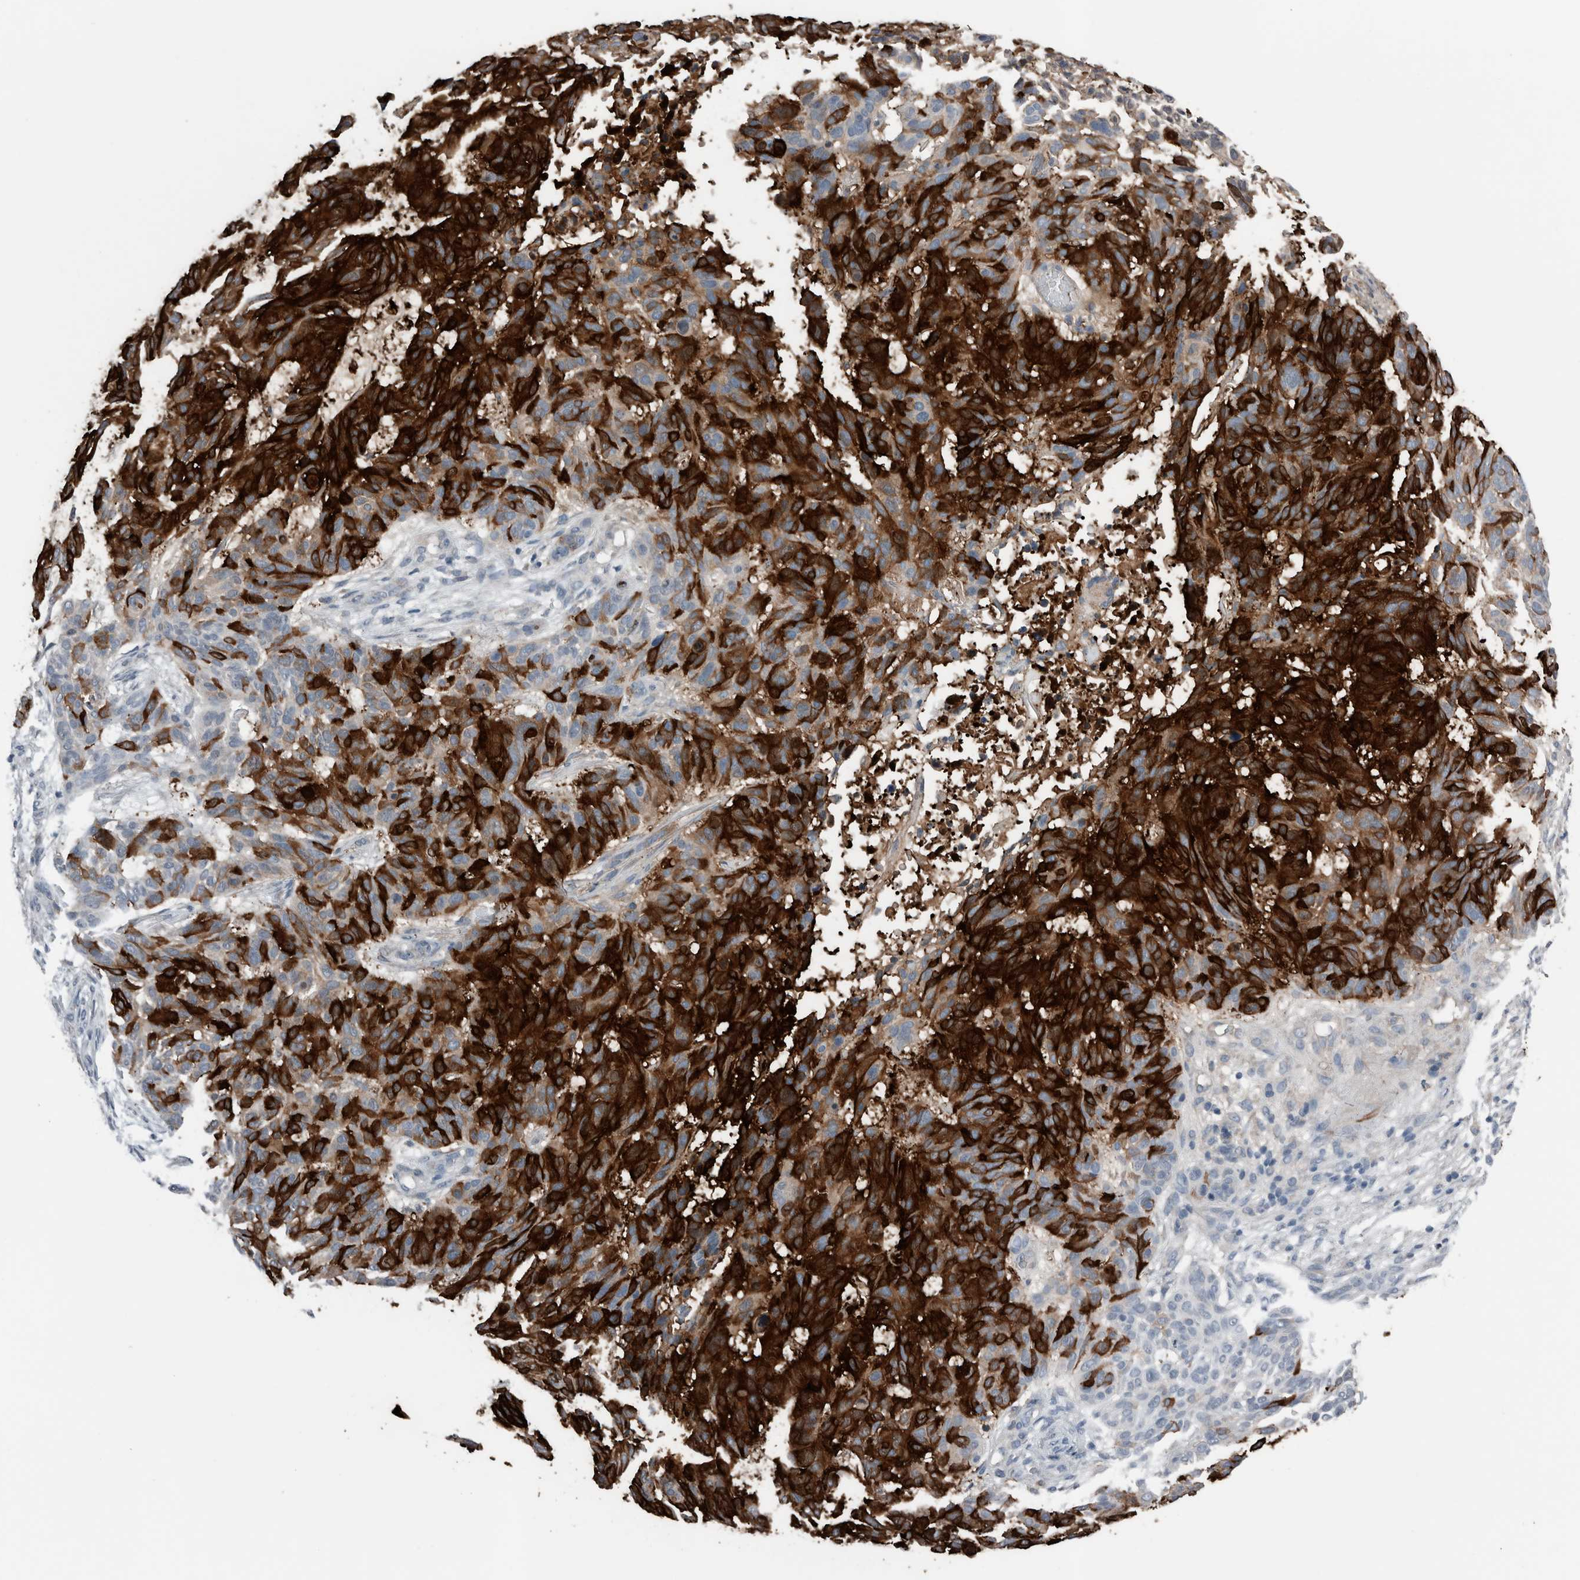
{"staining": {"intensity": "strong", "quantity": ">75%", "location": "cytoplasmic/membranous"}, "tissue": "skin cancer", "cell_type": "Tumor cells", "image_type": "cancer", "snomed": [{"axis": "morphology", "description": "Basal cell carcinoma"}, {"axis": "topography", "description": "Skin"}], "caption": "Brown immunohistochemical staining in skin basal cell carcinoma reveals strong cytoplasmic/membranous staining in about >75% of tumor cells.", "gene": "CRNN", "patient": {"sex": "male", "age": 85}}